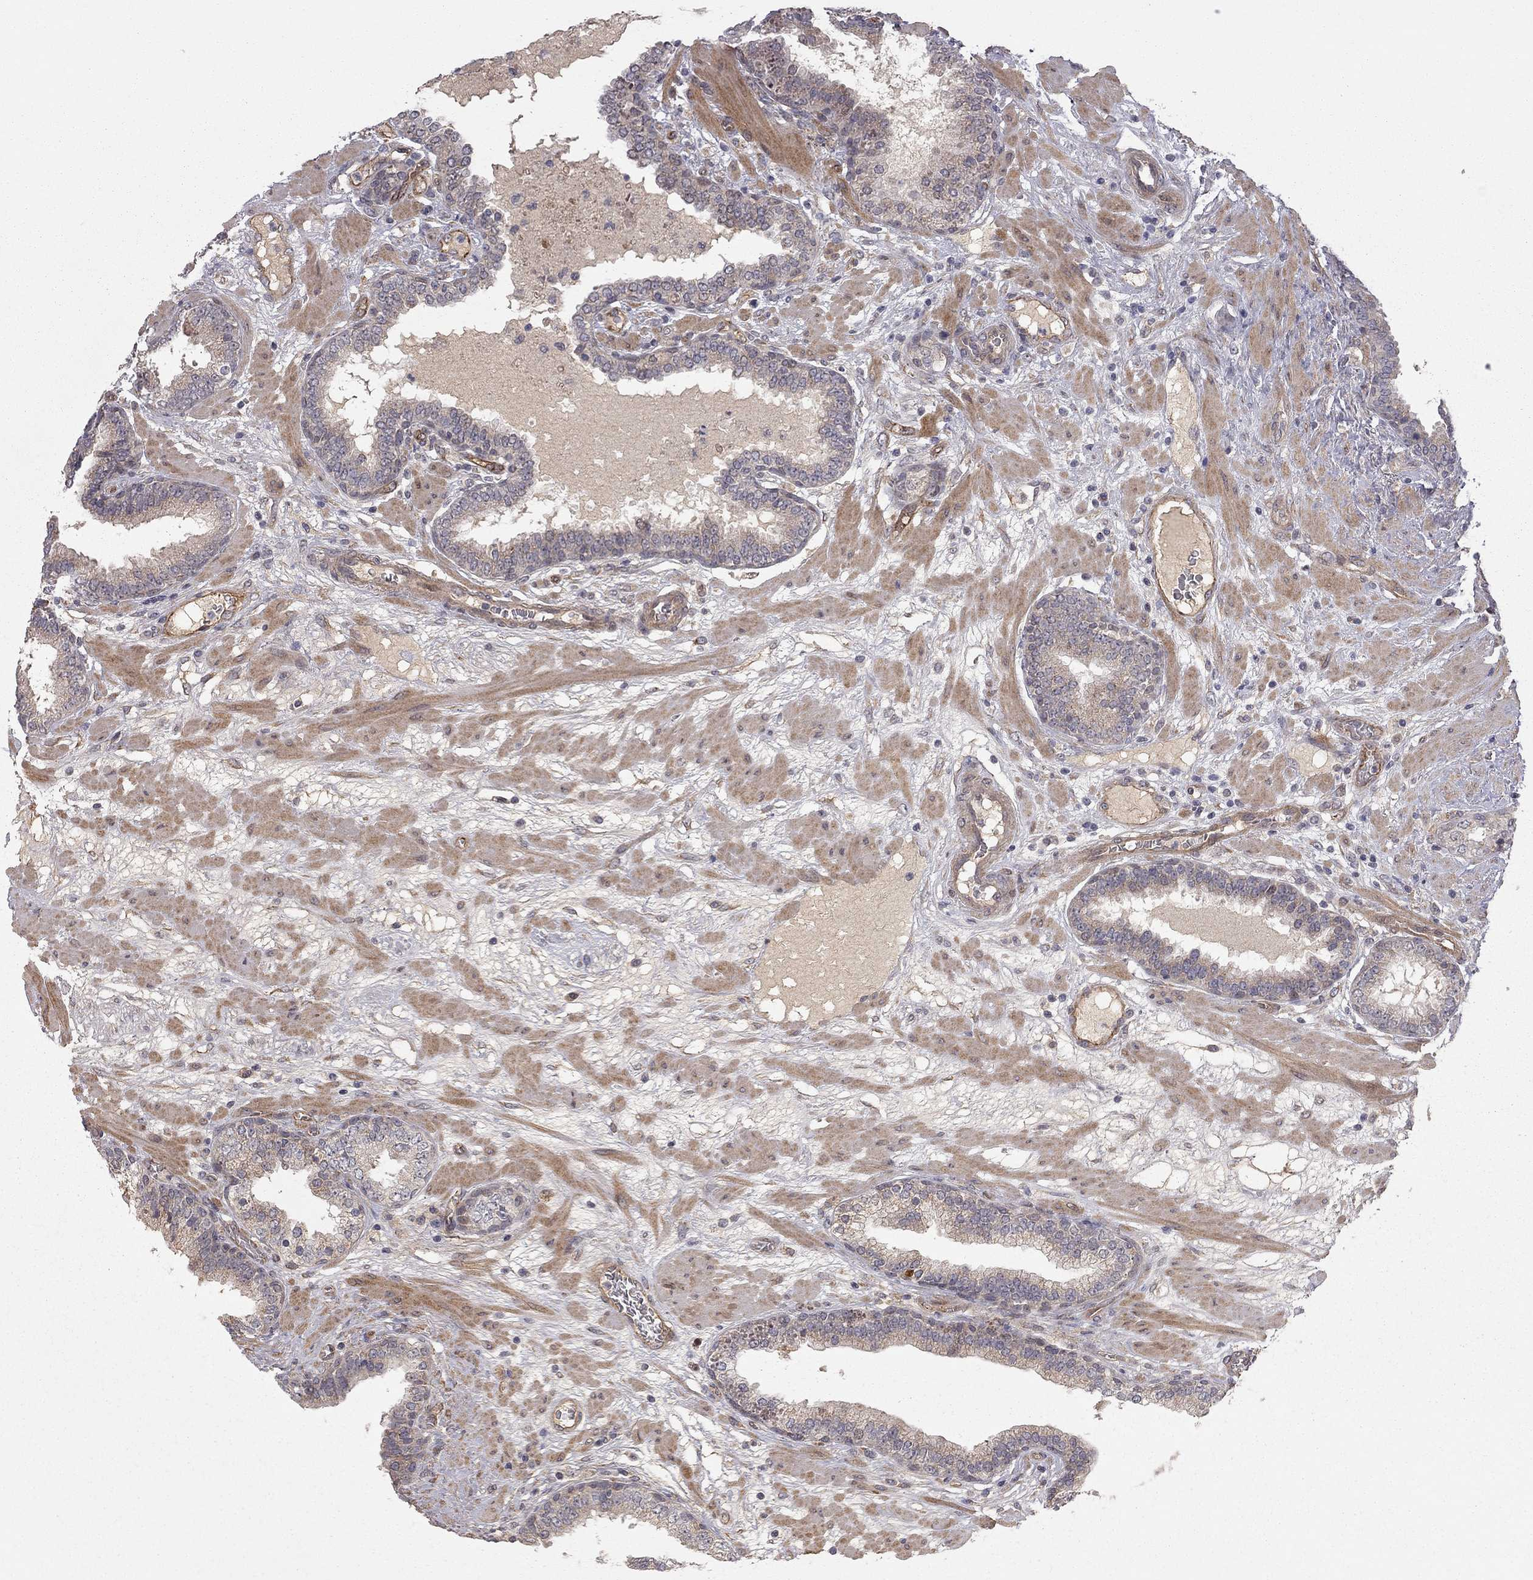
{"staining": {"intensity": "weak", "quantity": "<25%", "location": "cytoplasmic/membranous"}, "tissue": "prostate cancer", "cell_type": "Tumor cells", "image_type": "cancer", "snomed": [{"axis": "morphology", "description": "Adenocarcinoma, Low grade"}, {"axis": "topography", "description": "Prostate"}], "caption": "A micrograph of human prostate low-grade adenocarcinoma is negative for staining in tumor cells. (DAB immunohistochemistry (IHC) visualized using brightfield microscopy, high magnification).", "gene": "EXOC3L2", "patient": {"sex": "male", "age": 60}}